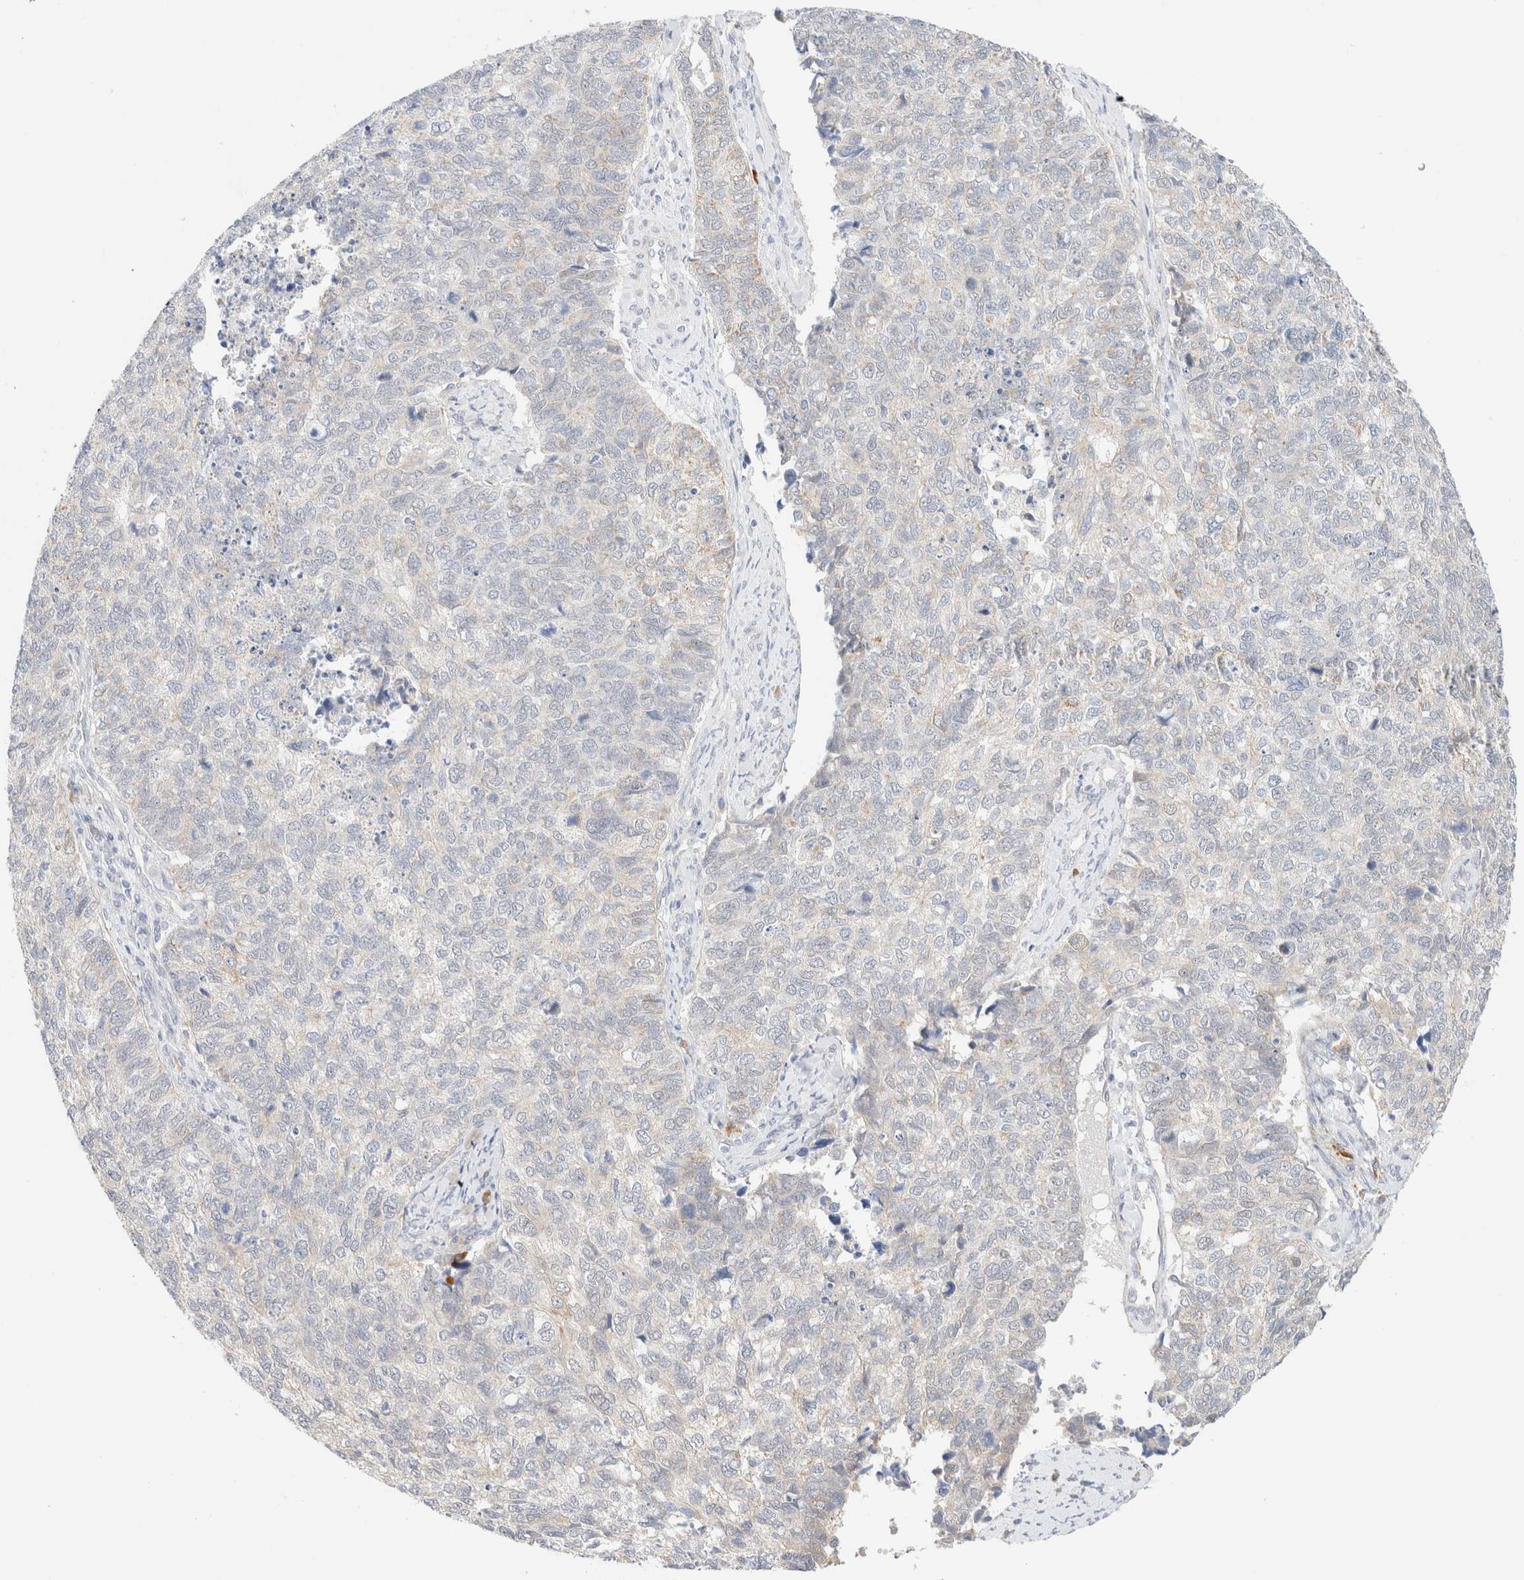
{"staining": {"intensity": "weak", "quantity": "<25%", "location": "cytoplasmic/membranous"}, "tissue": "cervical cancer", "cell_type": "Tumor cells", "image_type": "cancer", "snomed": [{"axis": "morphology", "description": "Squamous cell carcinoma, NOS"}, {"axis": "topography", "description": "Cervix"}], "caption": "DAB (3,3'-diaminobenzidine) immunohistochemical staining of cervical cancer exhibits no significant positivity in tumor cells. (DAB IHC visualized using brightfield microscopy, high magnification).", "gene": "UNC13B", "patient": {"sex": "female", "age": 63}}